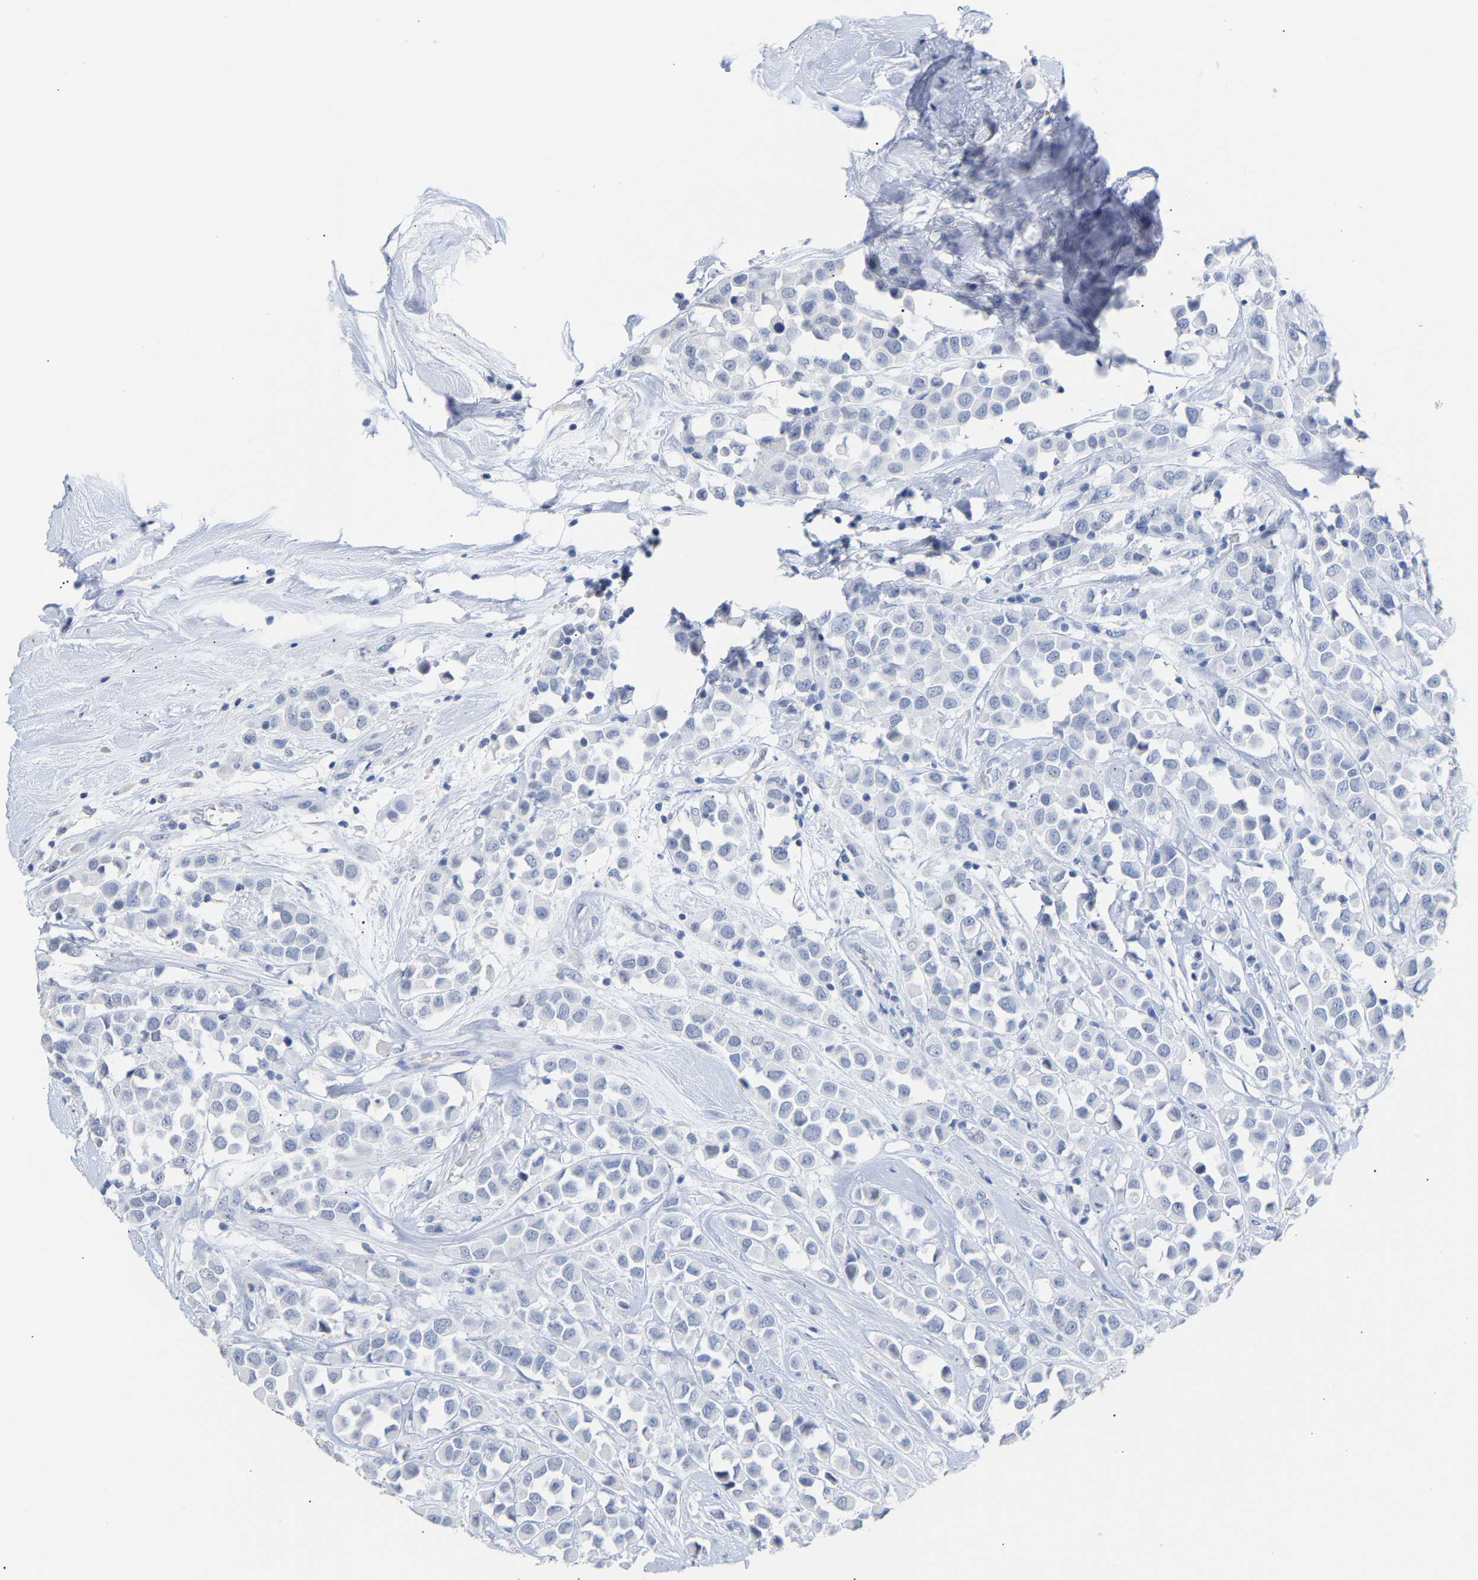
{"staining": {"intensity": "negative", "quantity": "none", "location": "none"}, "tissue": "breast cancer", "cell_type": "Tumor cells", "image_type": "cancer", "snomed": [{"axis": "morphology", "description": "Duct carcinoma"}, {"axis": "topography", "description": "Breast"}], "caption": "Photomicrograph shows no significant protein positivity in tumor cells of breast cancer (invasive ductal carcinoma).", "gene": "AMPH", "patient": {"sex": "female", "age": 61}}